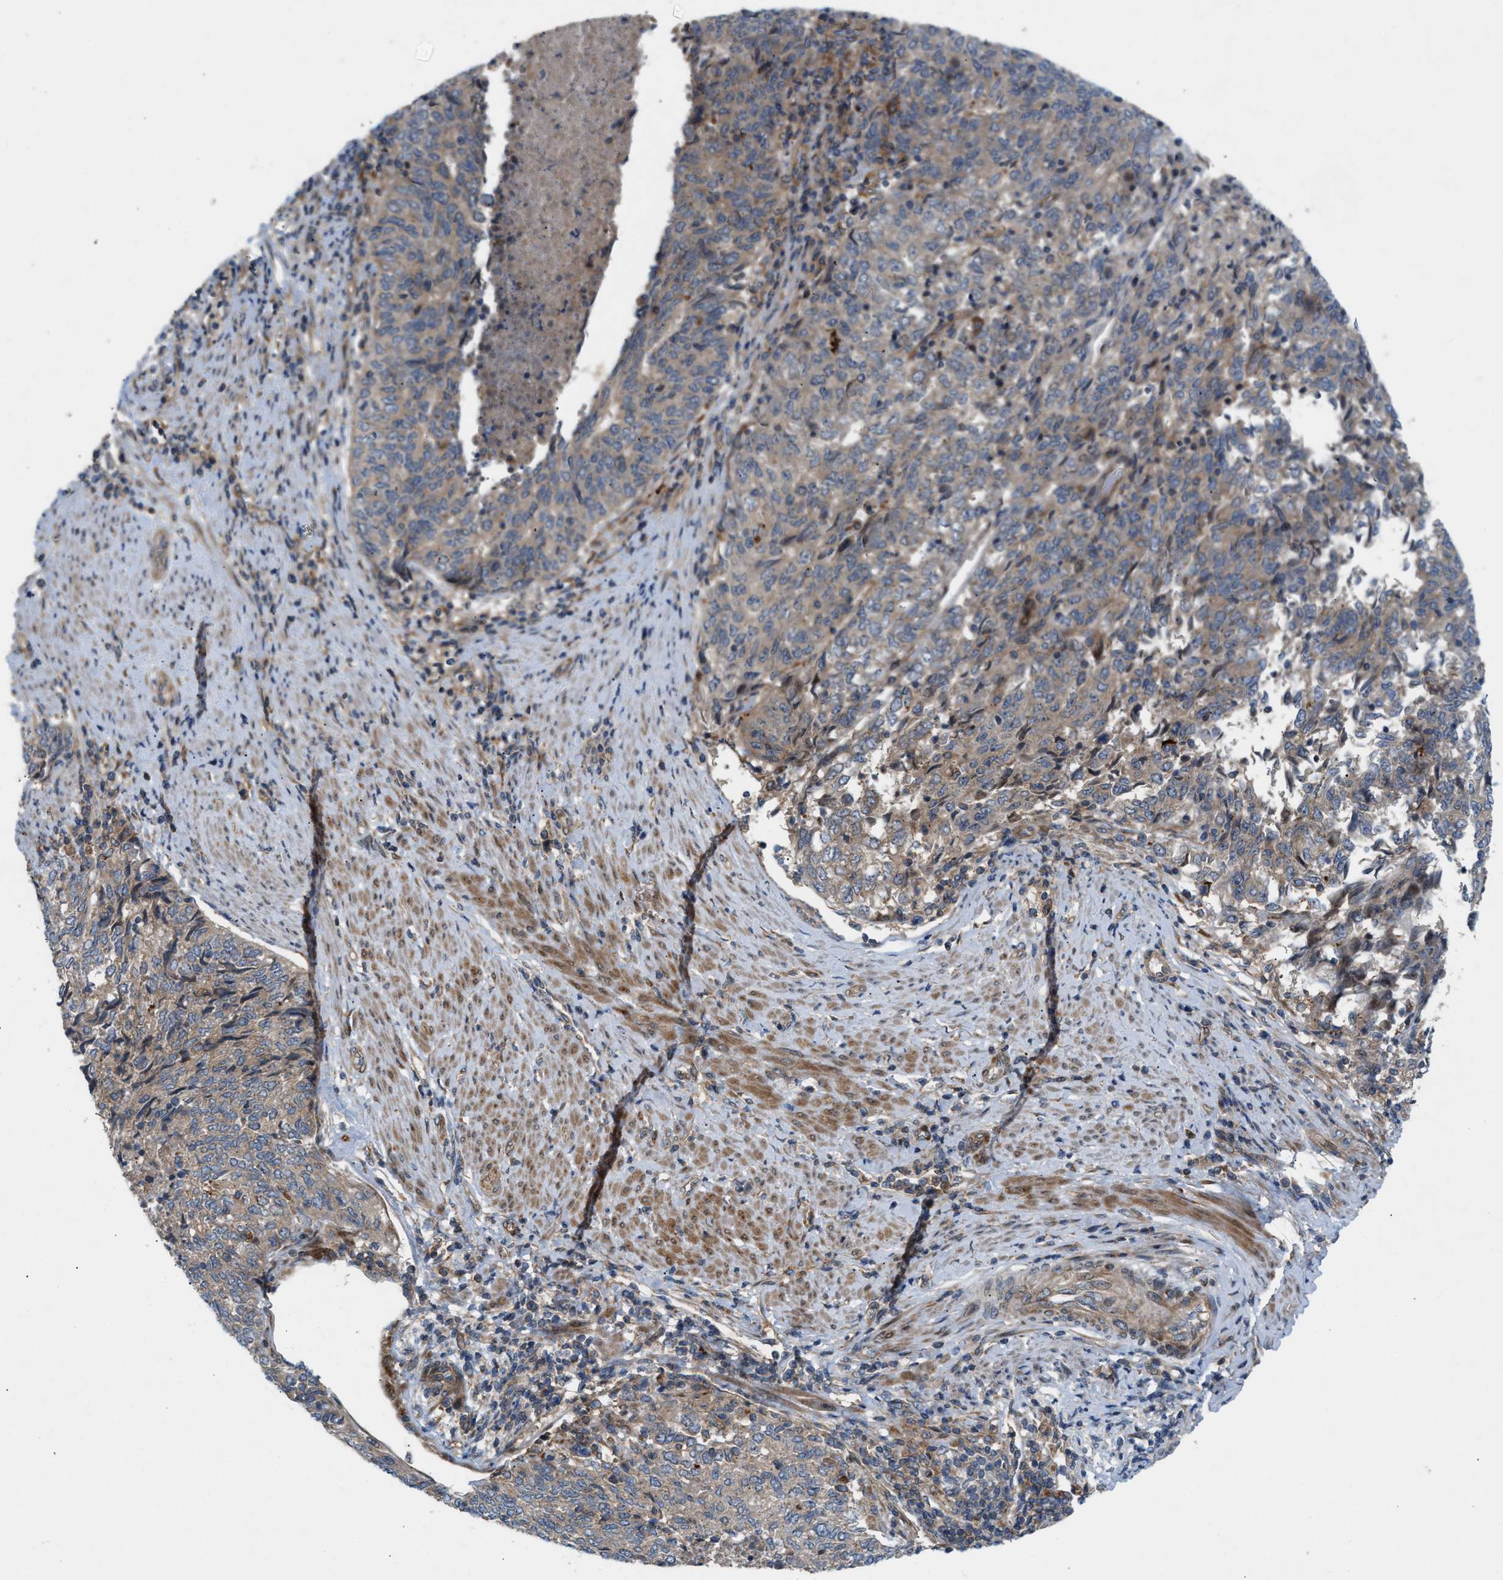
{"staining": {"intensity": "weak", "quantity": ">75%", "location": "cytoplasmic/membranous"}, "tissue": "endometrial cancer", "cell_type": "Tumor cells", "image_type": "cancer", "snomed": [{"axis": "morphology", "description": "Adenocarcinoma, NOS"}, {"axis": "topography", "description": "Endometrium"}], "caption": "Weak cytoplasmic/membranous positivity for a protein is seen in about >75% of tumor cells of endometrial cancer using IHC.", "gene": "CYB5D1", "patient": {"sex": "female", "age": 80}}